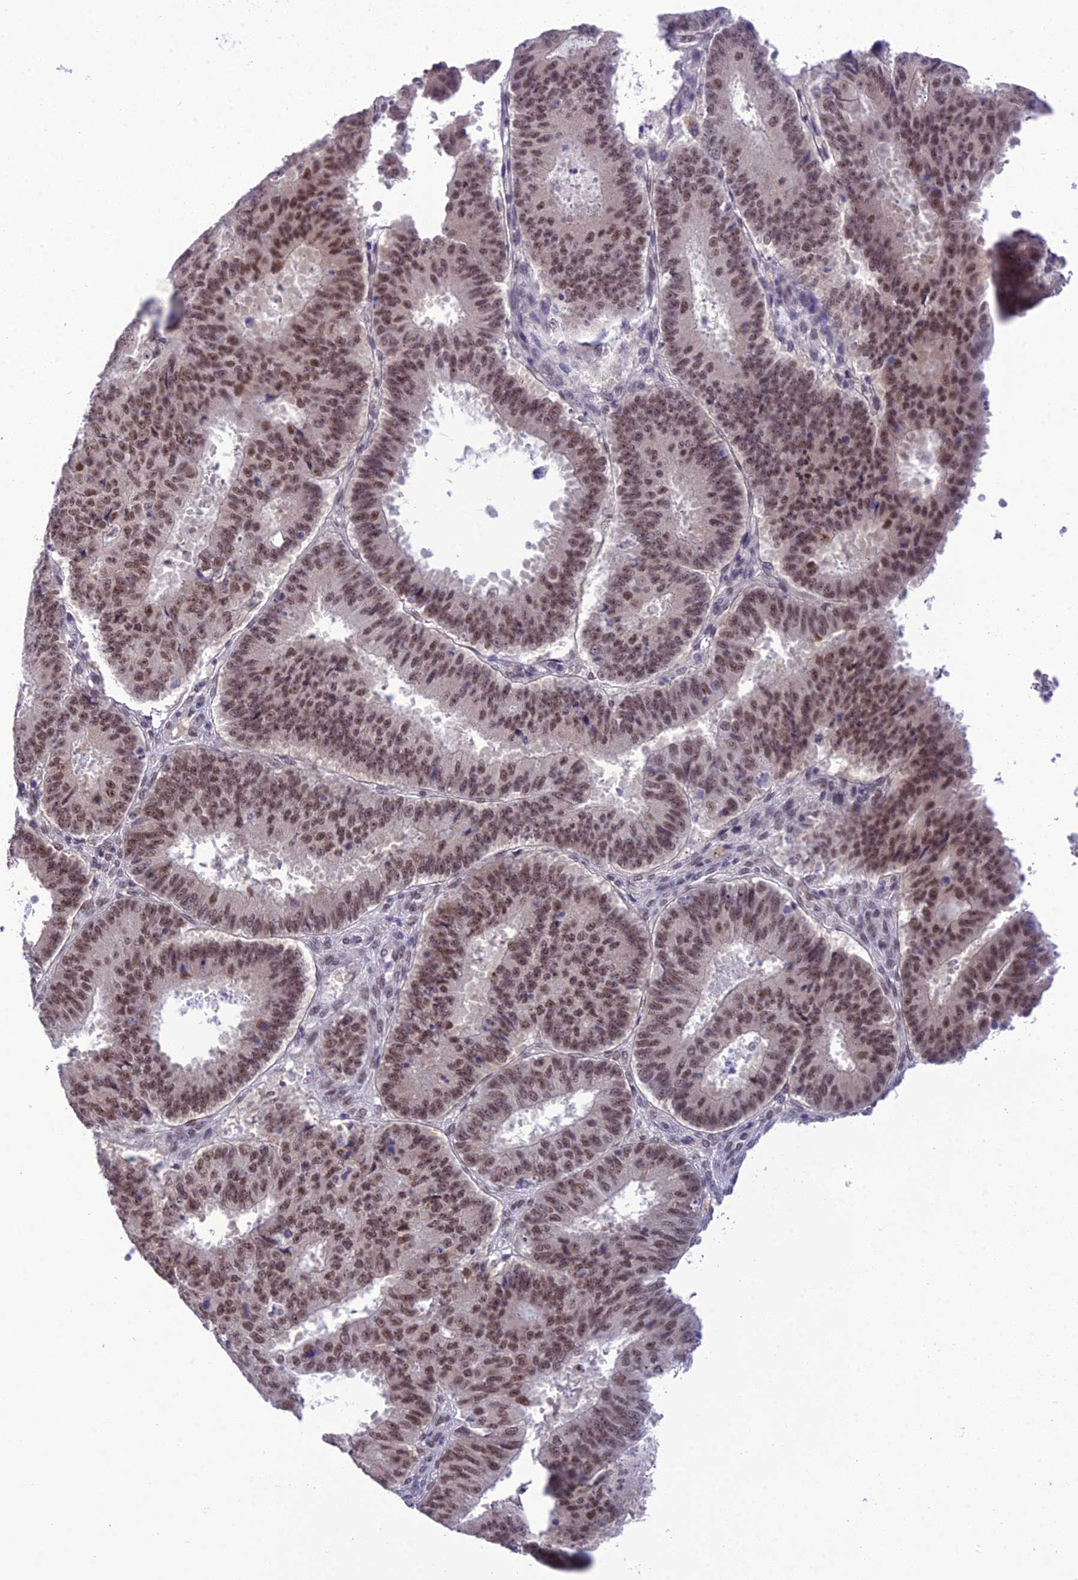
{"staining": {"intensity": "moderate", "quantity": ">75%", "location": "nuclear"}, "tissue": "ovarian cancer", "cell_type": "Tumor cells", "image_type": "cancer", "snomed": [{"axis": "morphology", "description": "Carcinoma, endometroid"}, {"axis": "topography", "description": "Appendix"}, {"axis": "topography", "description": "Ovary"}], "caption": "IHC (DAB (3,3'-diaminobenzidine)) staining of human ovarian endometroid carcinoma shows moderate nuclear protein staining in about >75% of tumor cells.", "gene": "SH3RF3", "patient": {"sex": "female", "age": 42}}